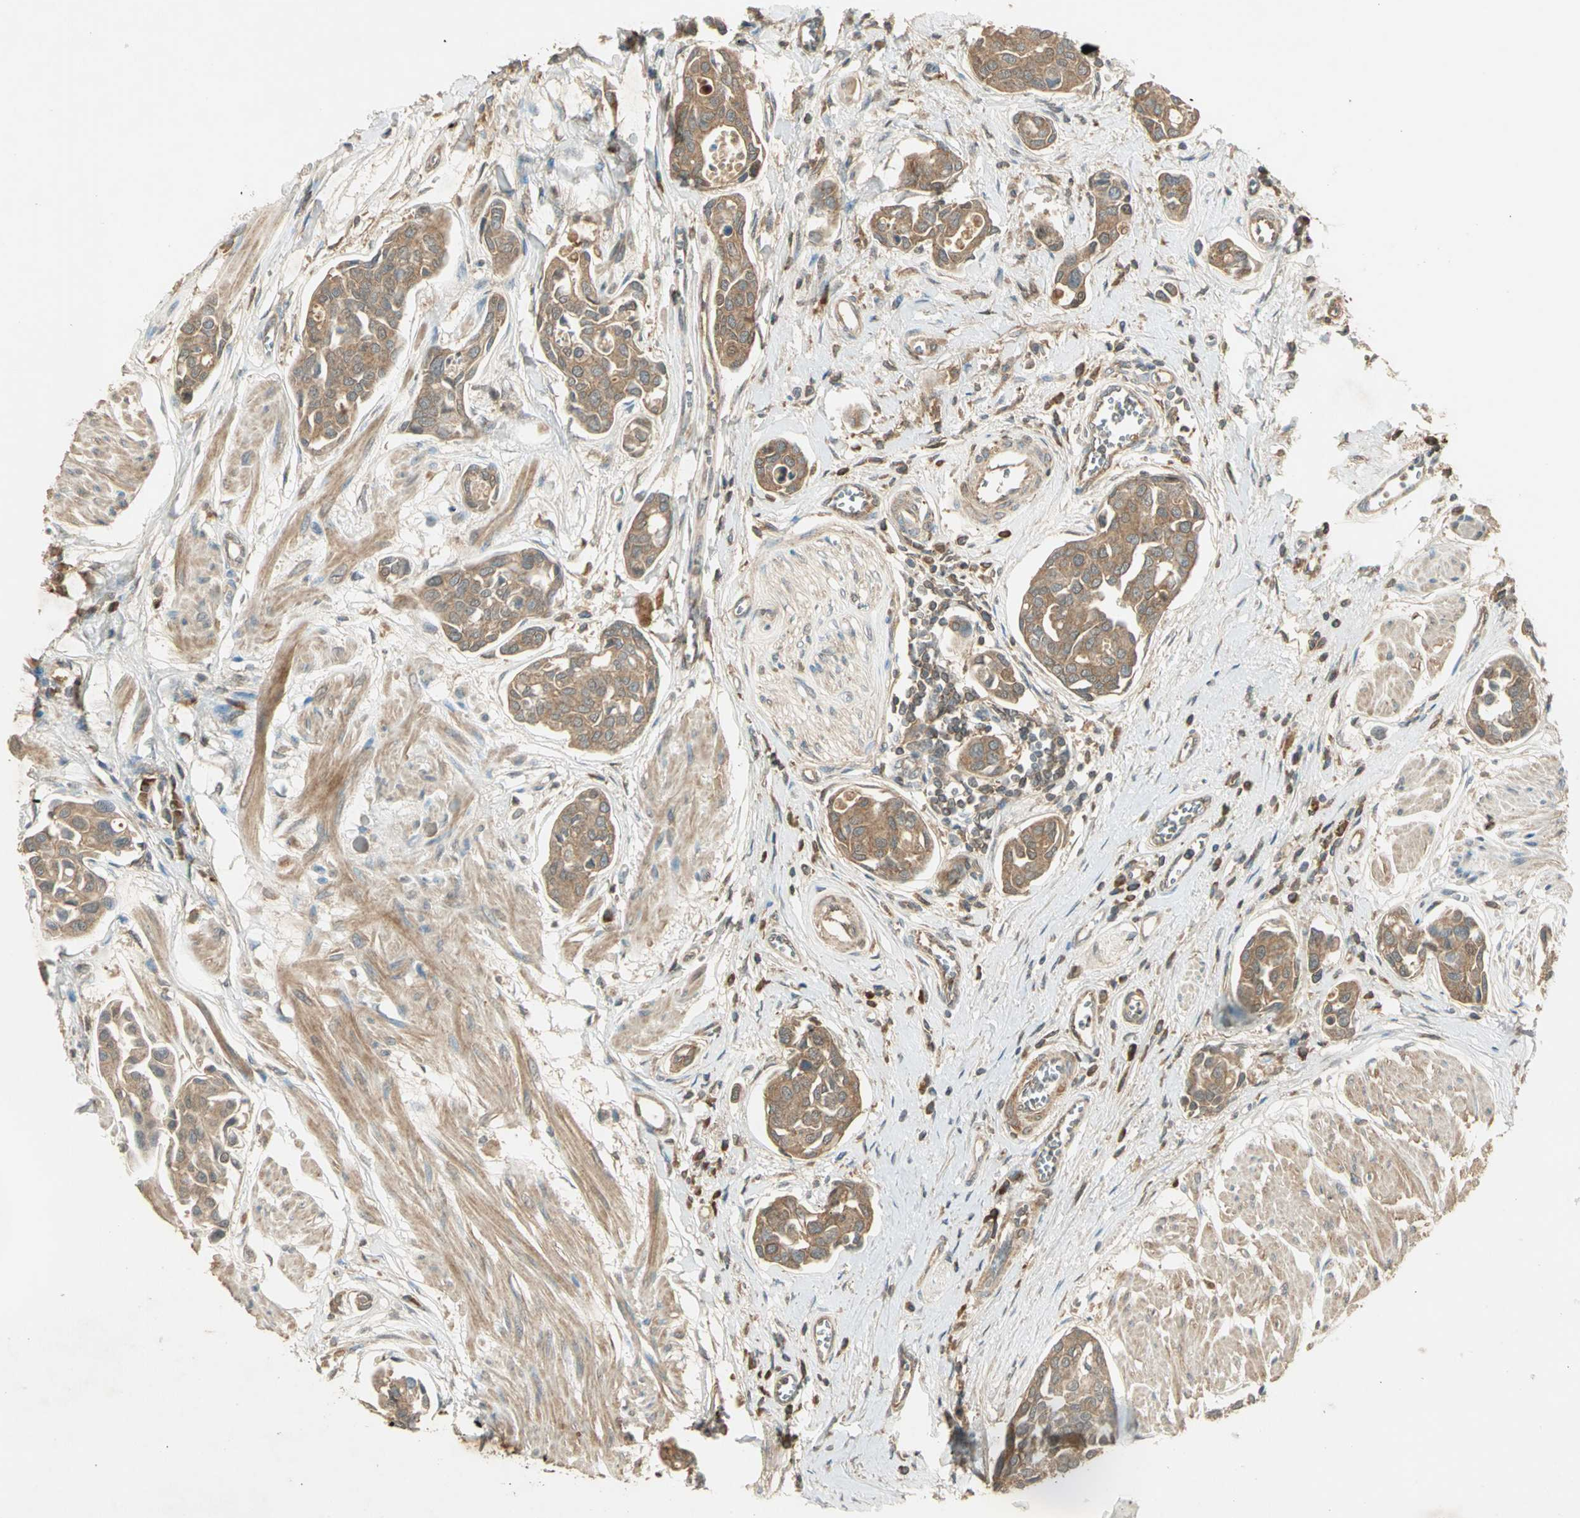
{"staining": {"intensity": "moderate", "quantity": ">75%", "location": "cytoplasmic/membranous"}, "tissue": "urothelial cancer", "cell_type": "Tumor cells", "image_type": "cancer", "snomed": [{"axis": "morphology", "description": "Urothelial carcinoma, High grade"}, {"axis": "topography", "description": "Urinary bladder"}], "caption": "Urothelial carcinoma (high-grade) stained with a brown dye demonstrates moderate cytoplasmic/membranous positive staining in approximately >75% of tumor cells.", "gene": "KEAP1", "patient": {"sex": "male", "age": 78}}